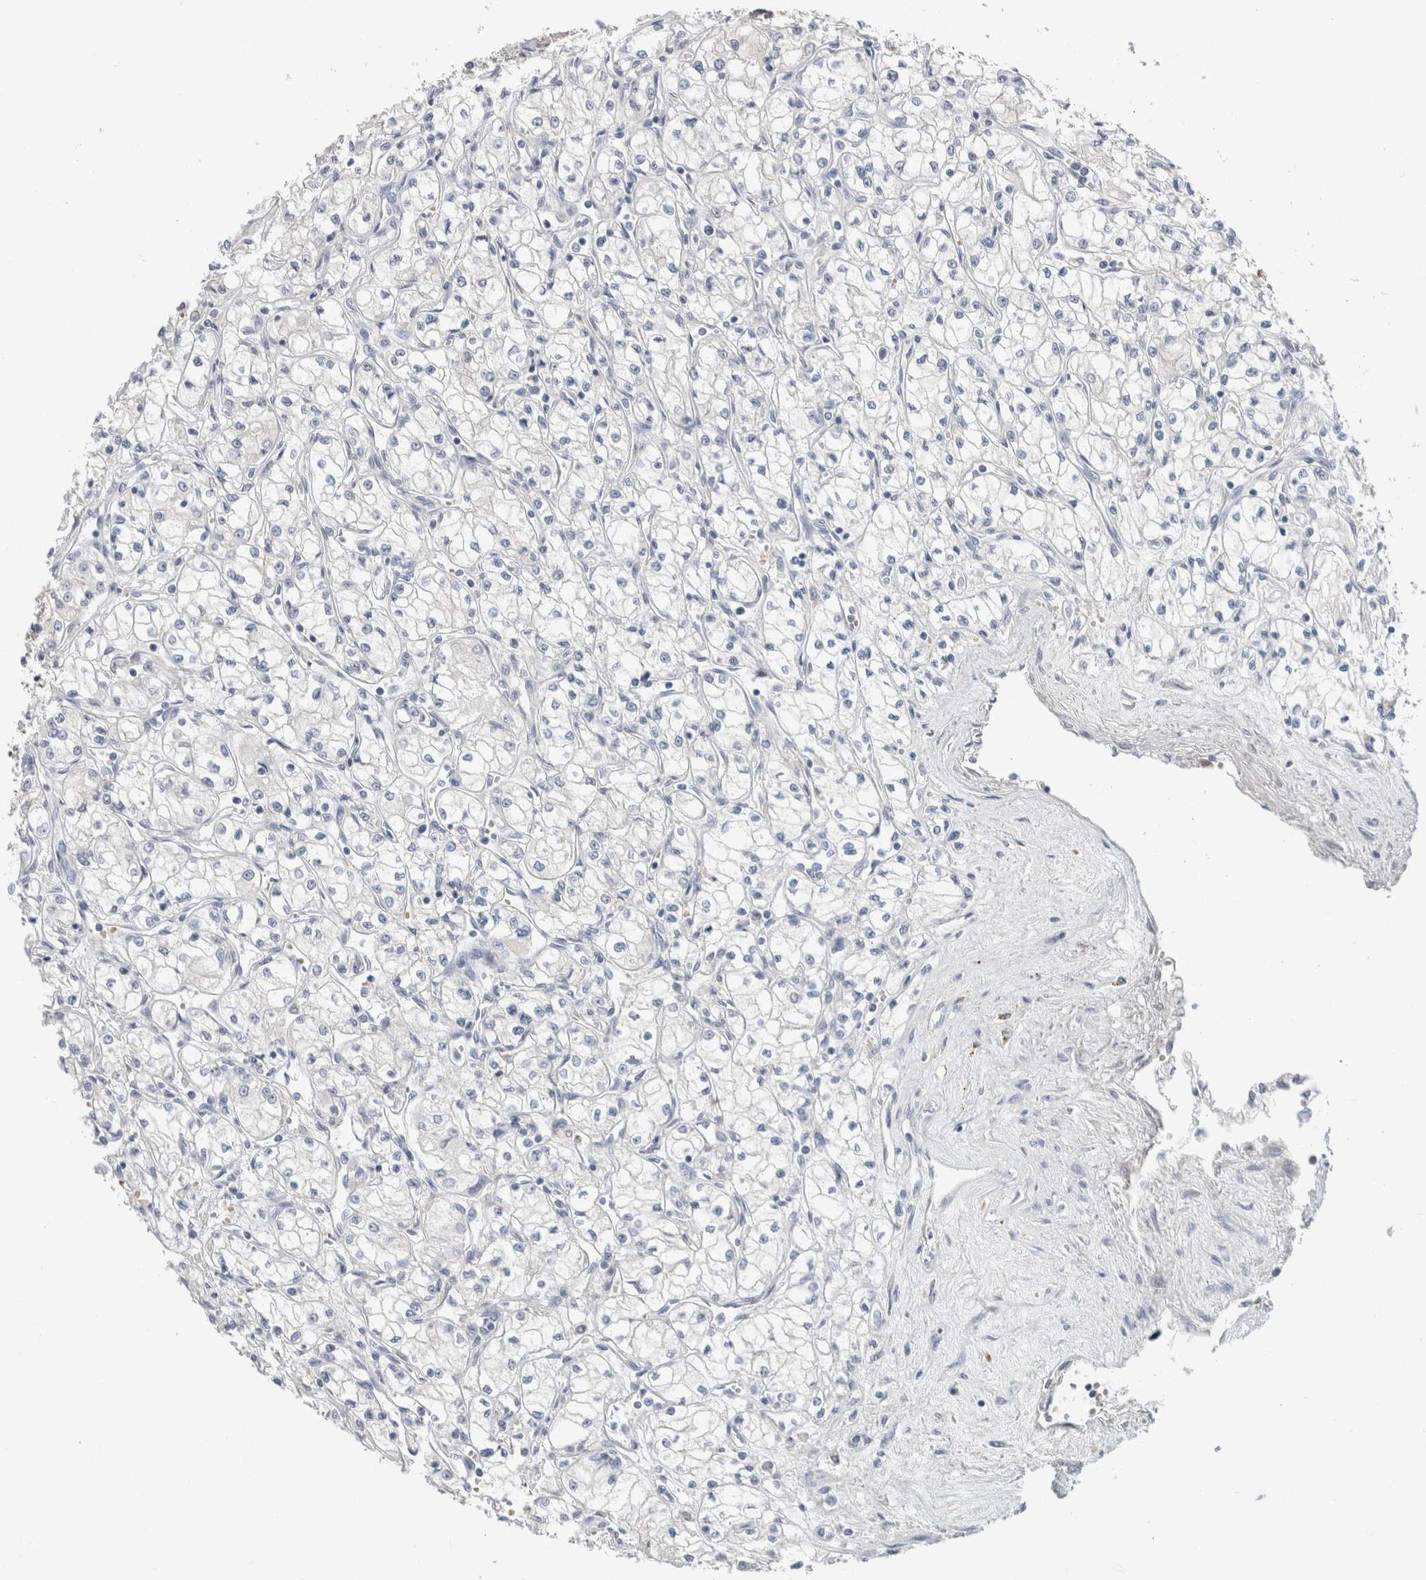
{"staining": {"intensity": "negative", "quantity": "none", "location": "none"}, "tissue": "renal cancer", "cell_type": "Tumor cells", "image_type": "cancer", "snomed": [{"axis": "morphology", "description": "Normal tissue, NOS"}, {"axis": "morphology", "description": "Adenocarcinoma, NOS"}, {"axis": "topography", "description": "Kidney"}], "caption": "Histopathology image shows no protein positivity in tumor cells of renal cancer (adenocarcinoma) tissue.", "gene": "SCGB1A1", "patient": {"sex": "male", "age": 59}}